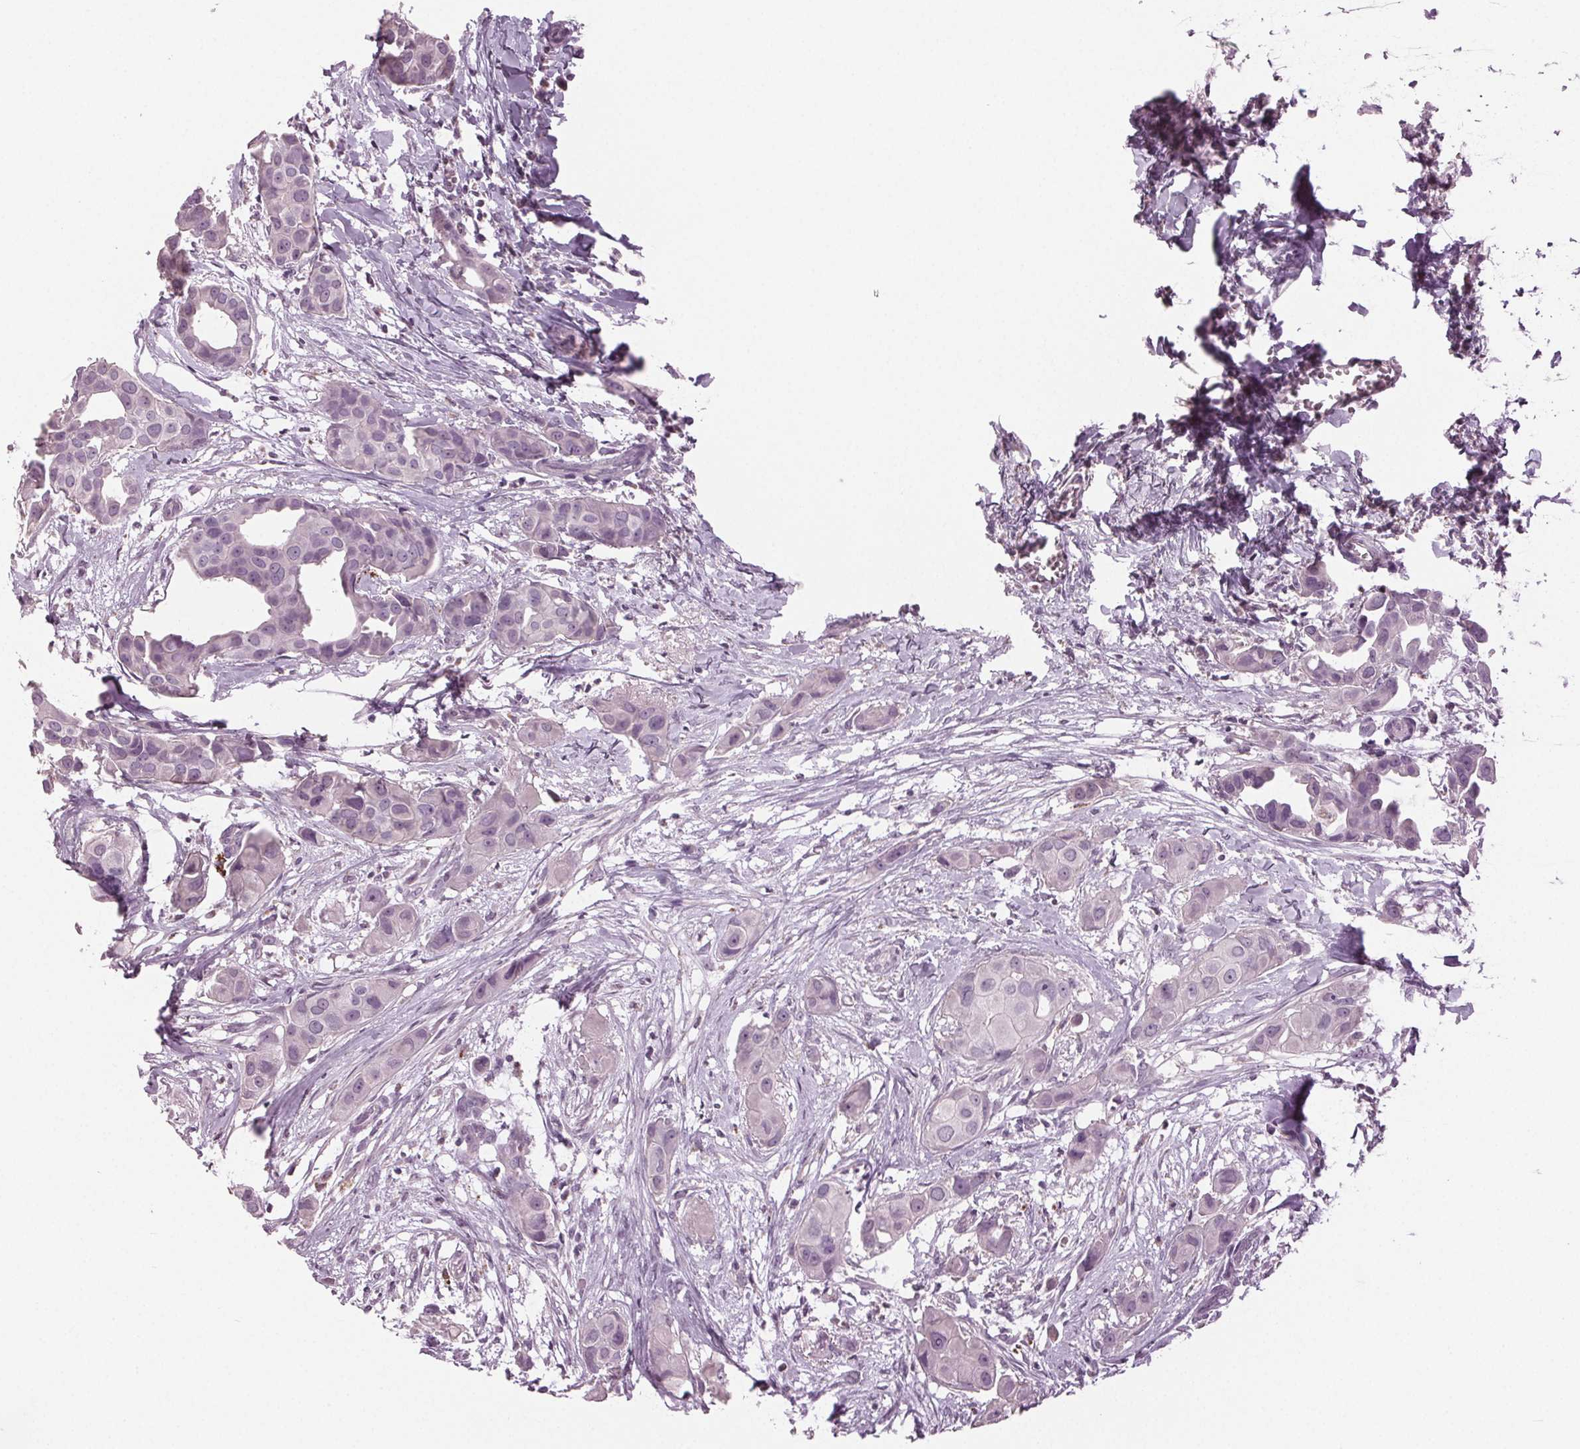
{"staining": {"intensity": "negative", "quantity": "none", "location": "none"}, "tissue": "breast cancer", "cell_type": "Tumor cells", "image_type": "cancer", "snomed": [{"axis": "morphology", "description": "Duct carcinoma"}, {"axis": "topography", "description": "Breast"}], "caption": "Immunohistochemical staining of breast cancer (invasive ductal carcinoma) reveals no significant staining in tumor cells. The staining was performed using DAB (3,3'-diaminobenzidine) to visualize the protein expression in brown, while the nuclei were stained in blue with hematoxylin (Magnification: 20x).", "gene": "DNAH12", "patient": {"sex": "female", "age": 38}}